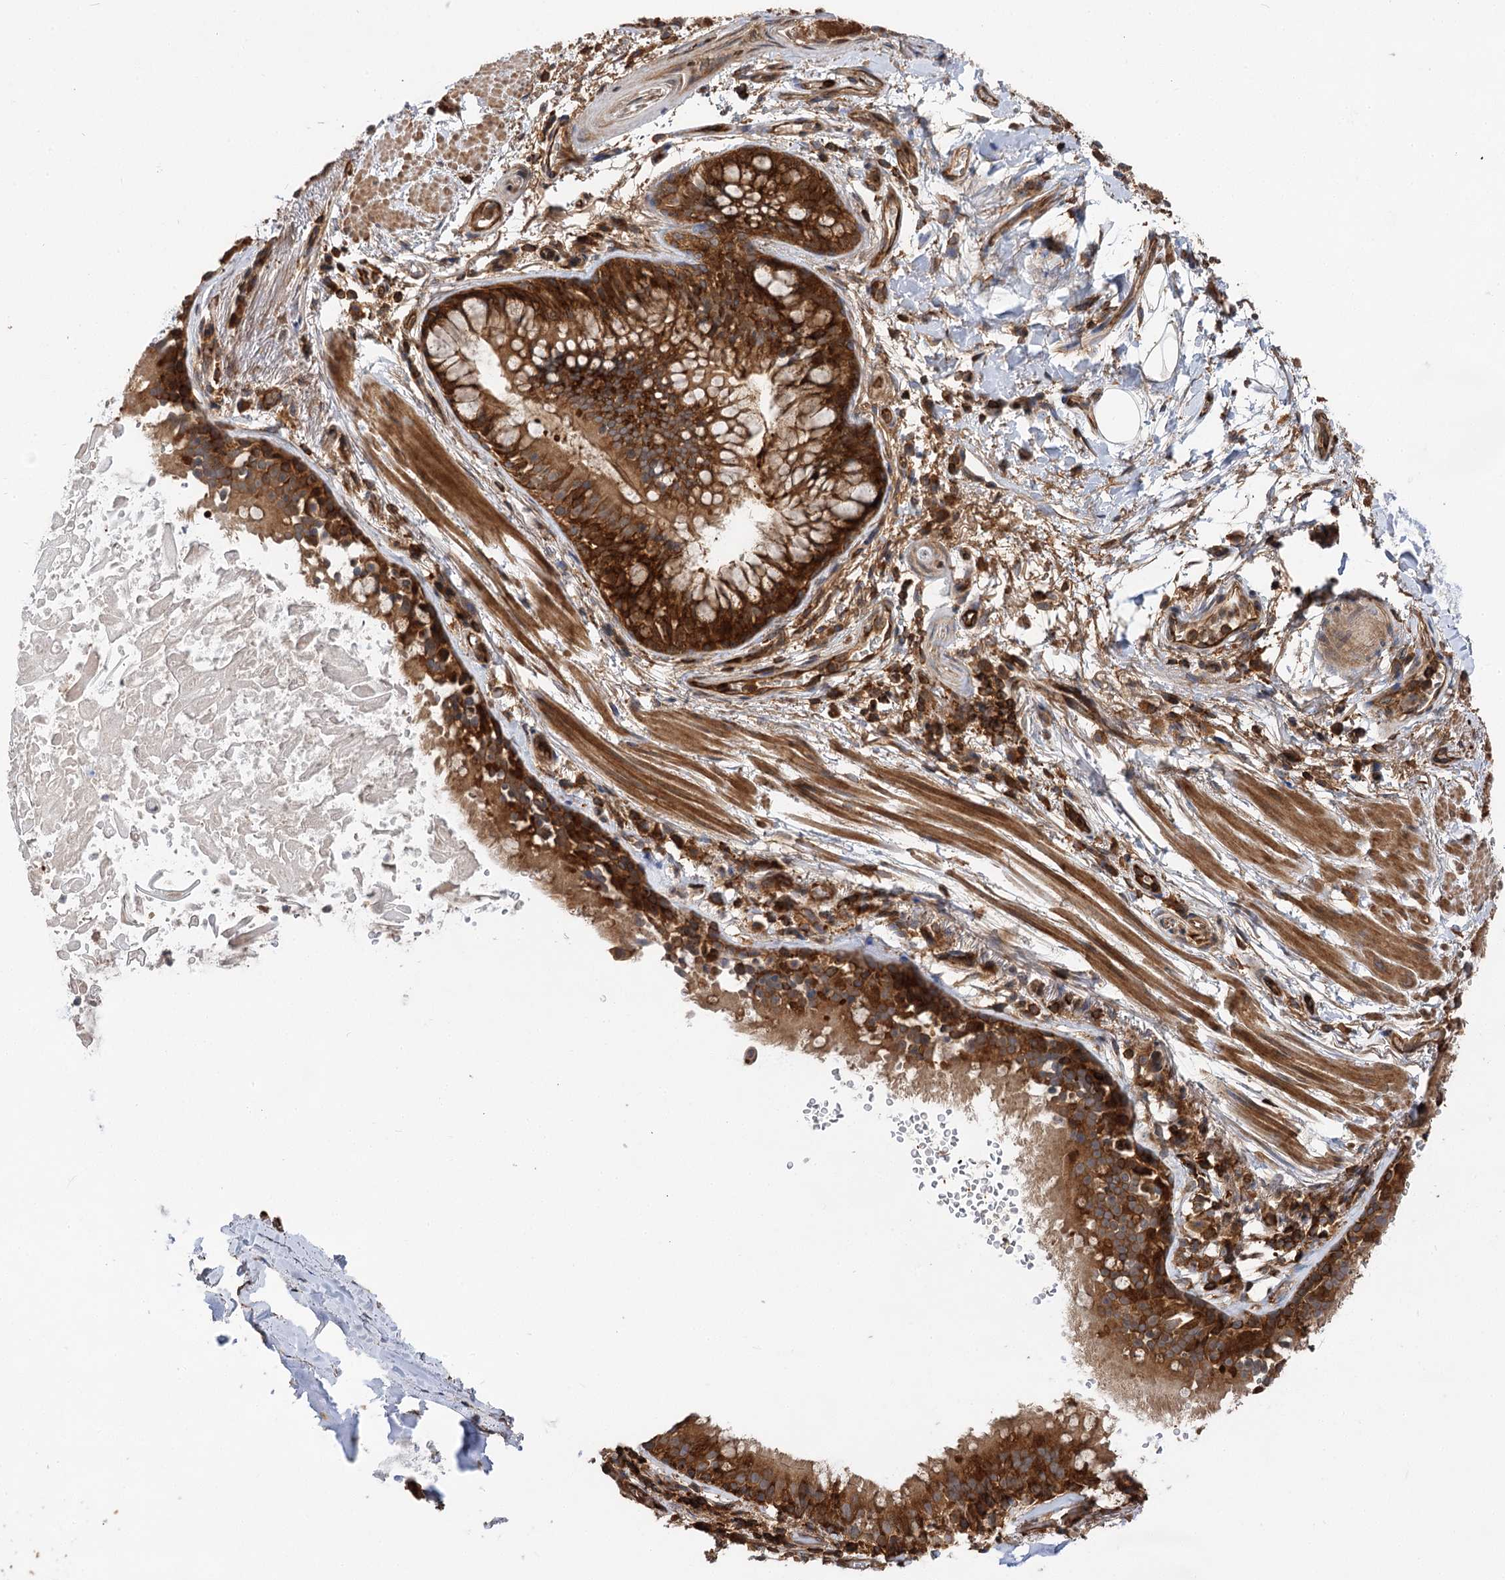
{"staining": {"intensity": "moderate", "quantity": ">75%", "location": "cytoplasmic/membranous"}, "tissue": "adipose tissue", "cell_type": "Adipocytes", "image_type": "normal", "snomed": [{"axis": "morphology", "description": "Normal tissue, NOS"}, {"axis": "topography", "description": "Lymph node"}, {"axis": "topography", "description": "Cartilage tissue"}, {"axis": "topography", "description": "Bronchus"}], "caption": "A micrograph of human adipose tissue stained for a protein reveals moderate cytoplasmic/membranous brown staining in adipocytes. Using DAB (3,3'-diaminobenzidine) (brown) and hematoxylin (blue) stains, captured at high magnification using brightfield microscopy.", "gene": "PACS1", "patient": {"sex": "male", "age": 63}}